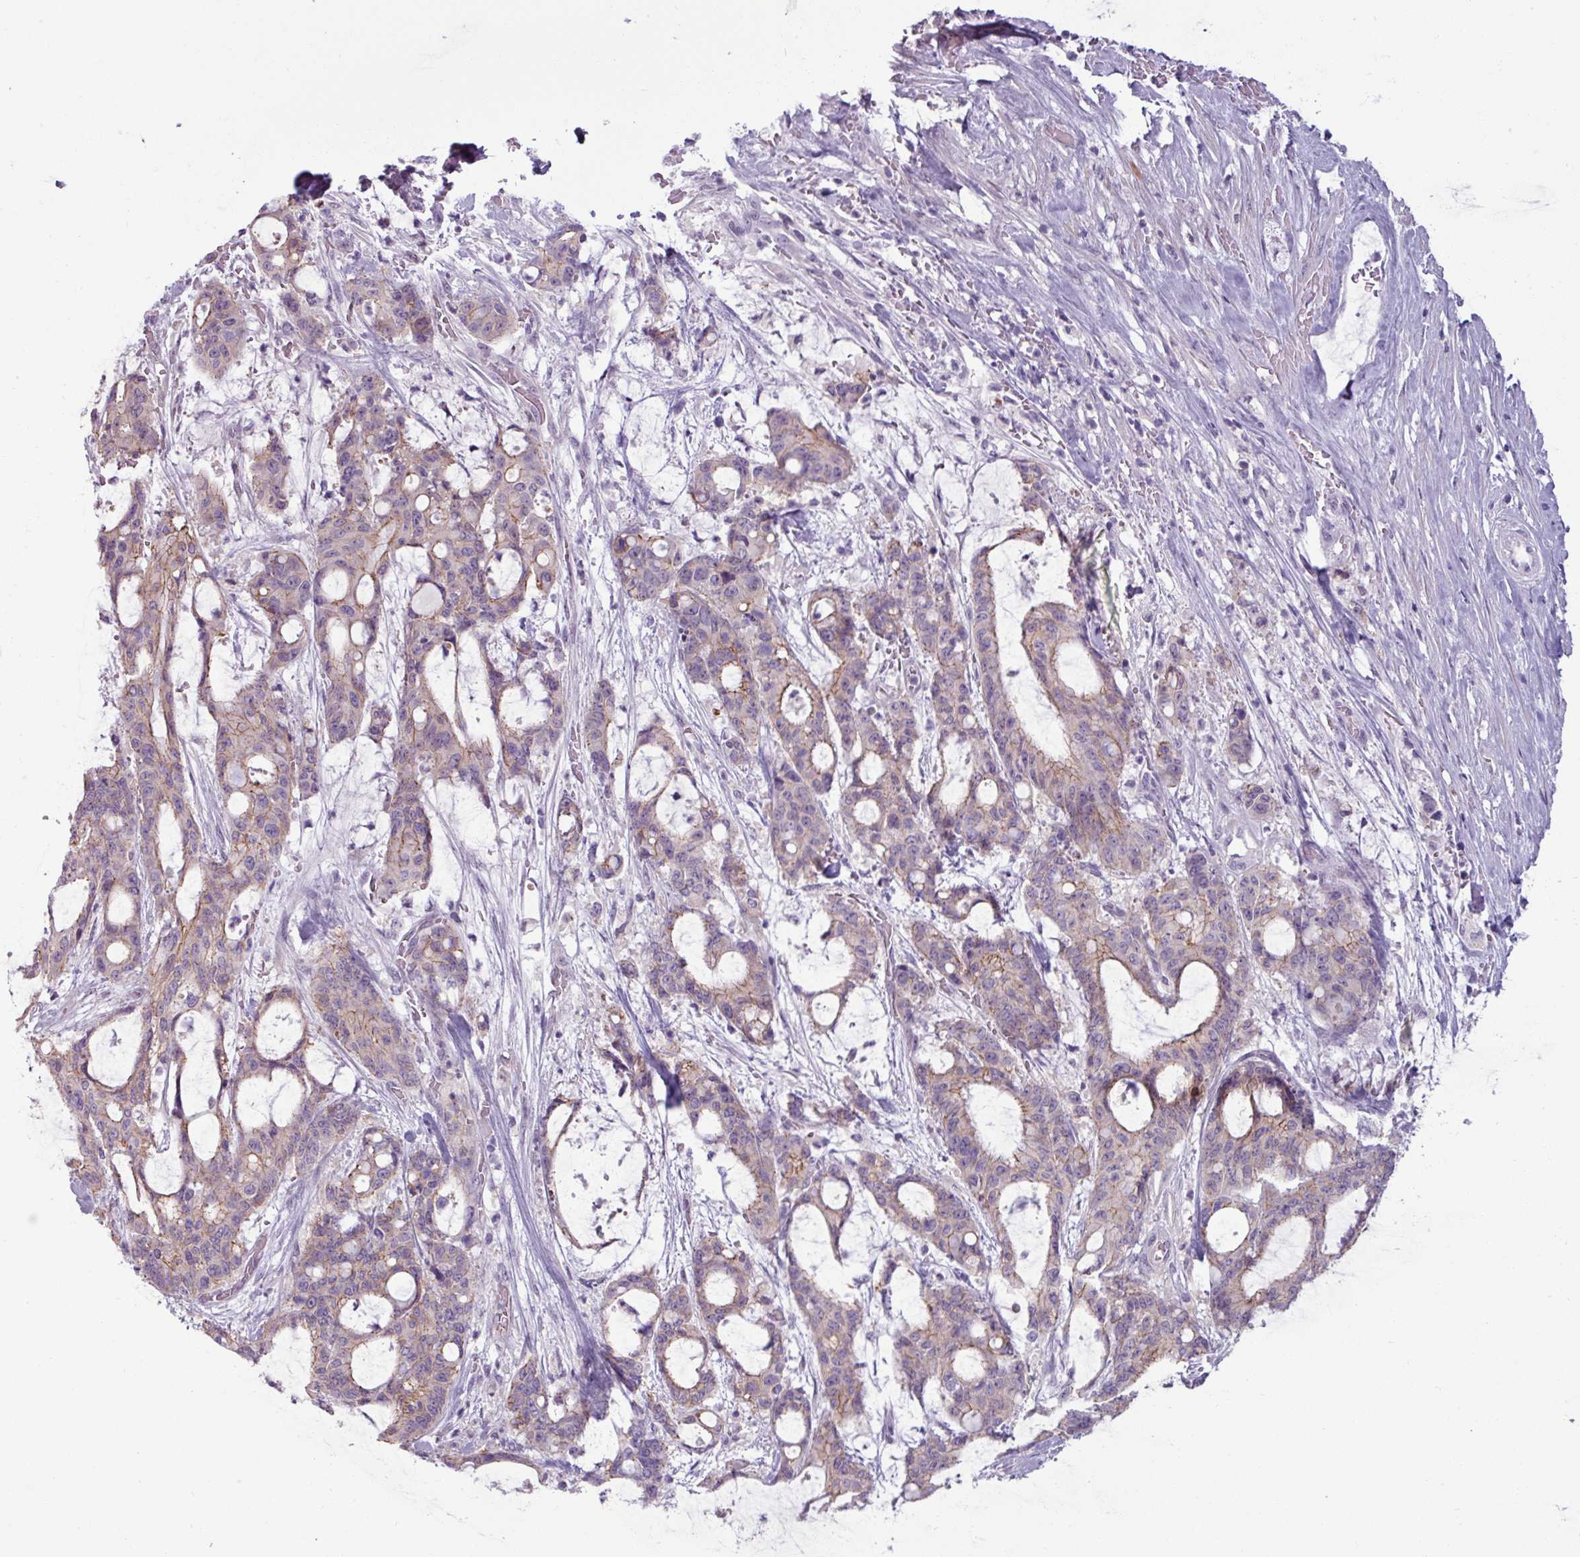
{"staining": {"intensity": "weak", "quantity": "25%-75%", "location": "cytoplasmic/membranous"}, "tissue": "liver cancer", "cell_type": "Tumor cells", "image_type": "cancer", "snomed": [{"axis": "morphology", "description": "Normal tissue, NOS"}, {"axis": "morphology", "description": "Cholangiocarcinoma"}, {"axis": "topography", "description": "Liver"}, {"axis": "topography", "description": "Peripheral nerve tissue"}], "caption": "Immunohistochemistry of cholangiocarcinoma (liver) reveals low levels of weak cytoplasmic/membranous positivity in approximately 25%-75% of tumor cells.", "gene": "PNMA6A", "patient": {"sex": "female", "age": 73}}